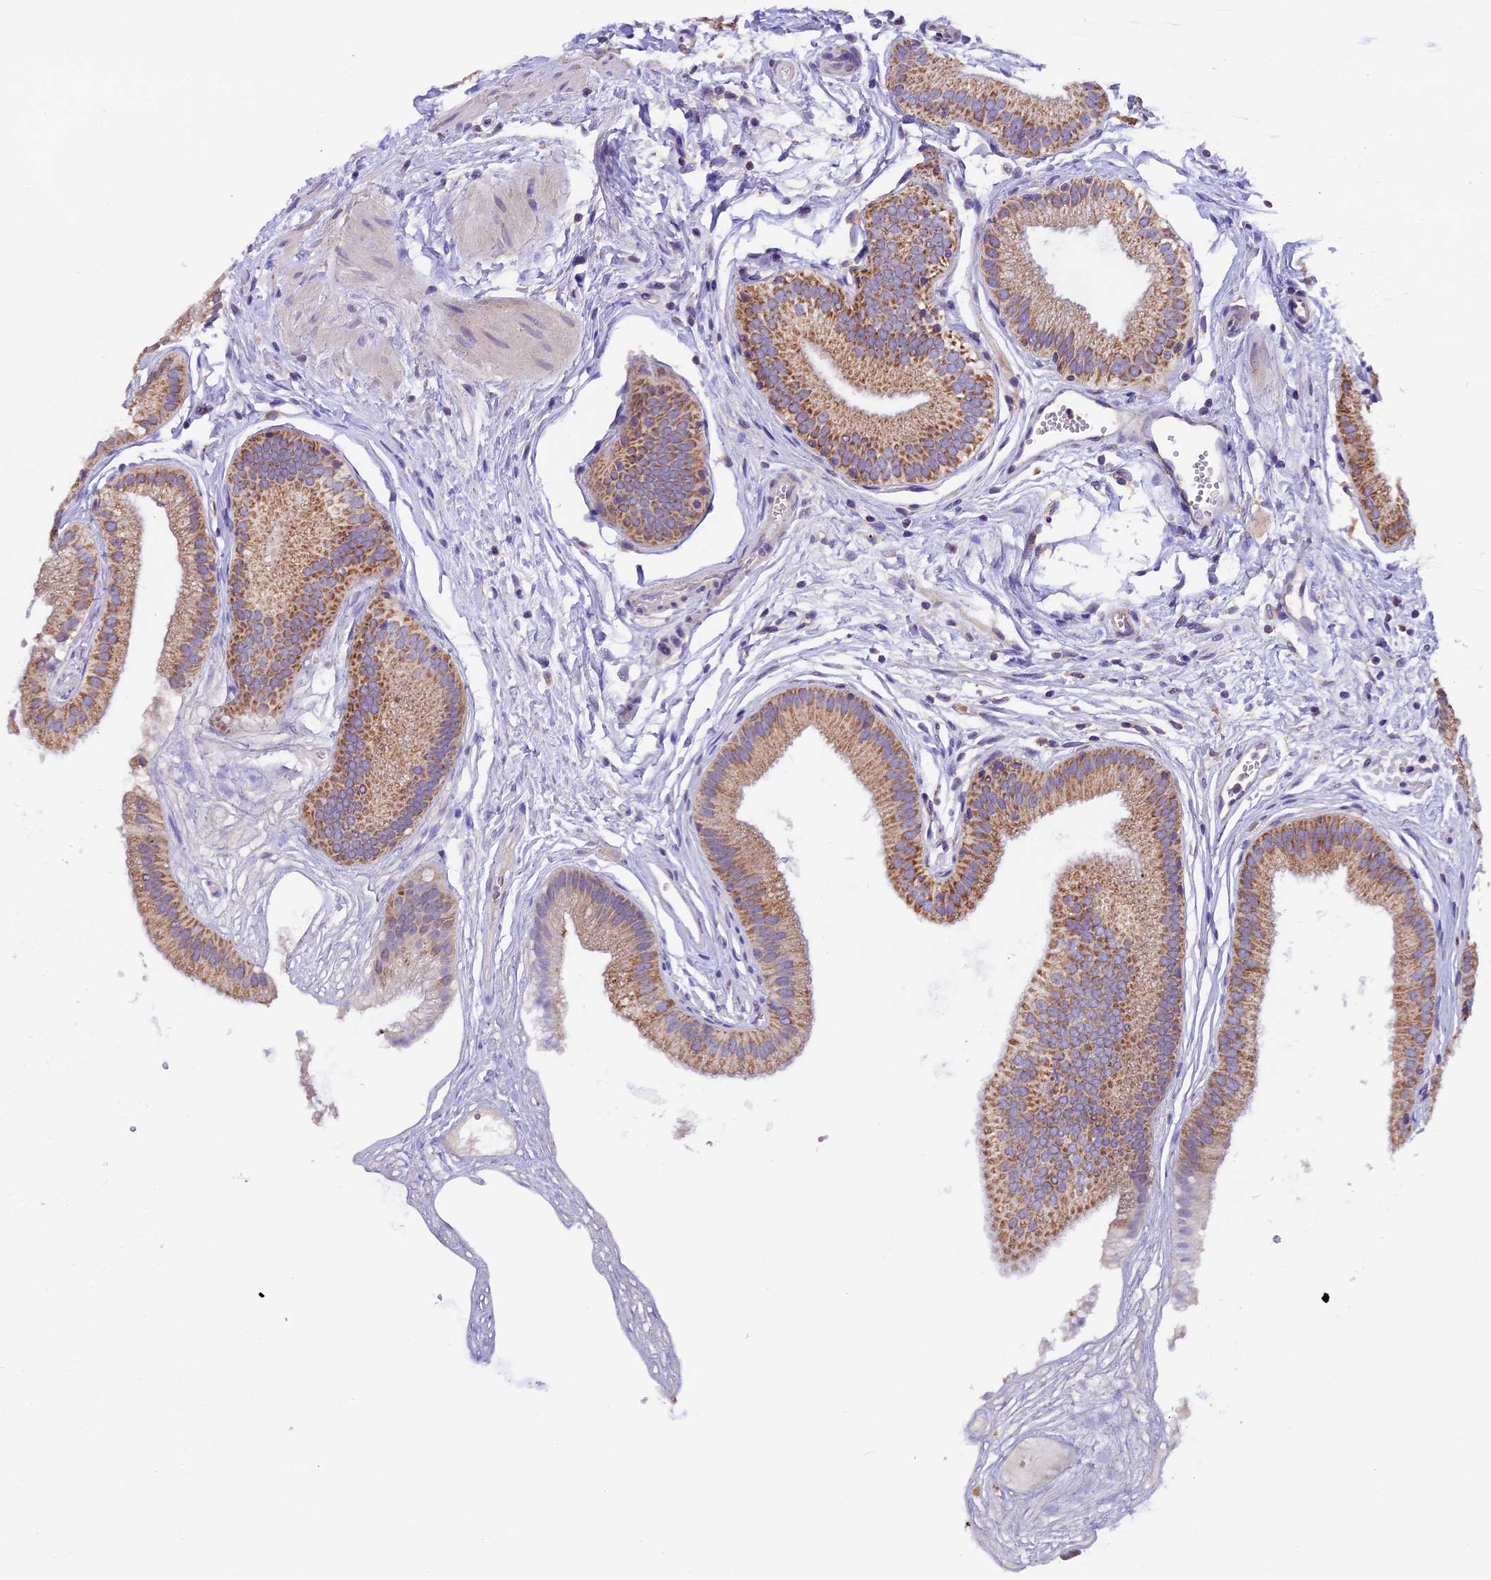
{"staining": {"intensity": "moderate", "quantity": "25%-75%", "location": "cytoplasmic/membranous"}, "tissue": "gallbladder", "cell_type": "Glandular cells", "image_type": "normal", "snomed": [{"axis": "morphology", "description": "Normal tissue, NOS"}, {"axis": "topography", "description": "Gallbladder"}], "caption": "Human gallbladder stained with a brown dye displays moderate cytoplasmic/membranous positive staining in approximately 25%-75% of glandular cells.", "gene": "MGME1", "patient": {"sex": "female", "age": 54}}